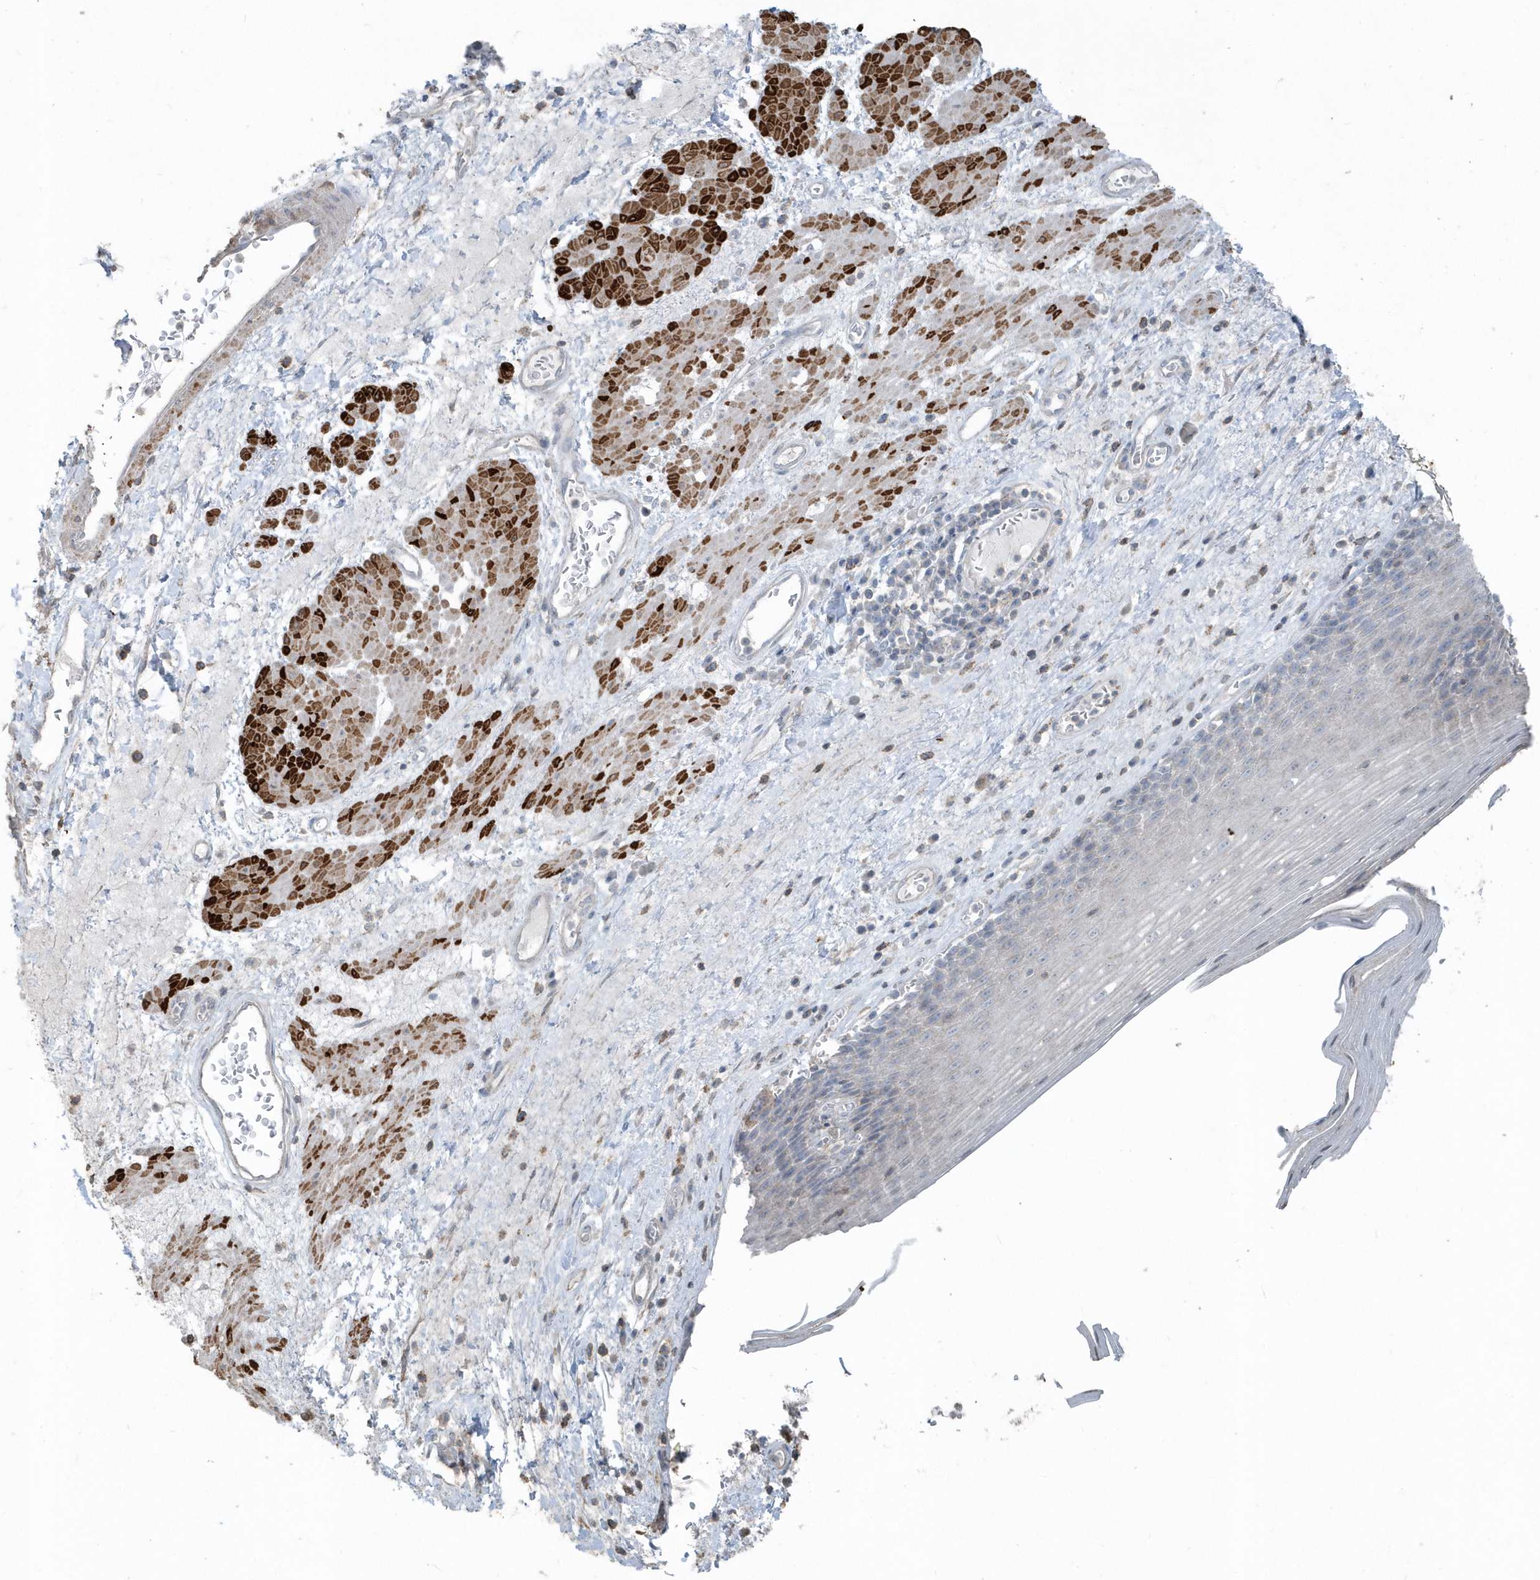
{"staining": {"intensity": "negative", "quantity": "none", "location": "none"}, "tissue": "esophagus", "cell_type": "Squamous epithelial cells", "image_type": "normal", "snomed": [{"axis": "morphology", "description": "Normal tissue, NOS"}, {"axis": "topography", "description": "Esophagus"}], "caption": "This is an IHC micrograph of normal human esophagus. There is no positivity in squamous epithelial cells.", "gene": "ACTC1", "patient": {"sex": "male", "age": 62}}